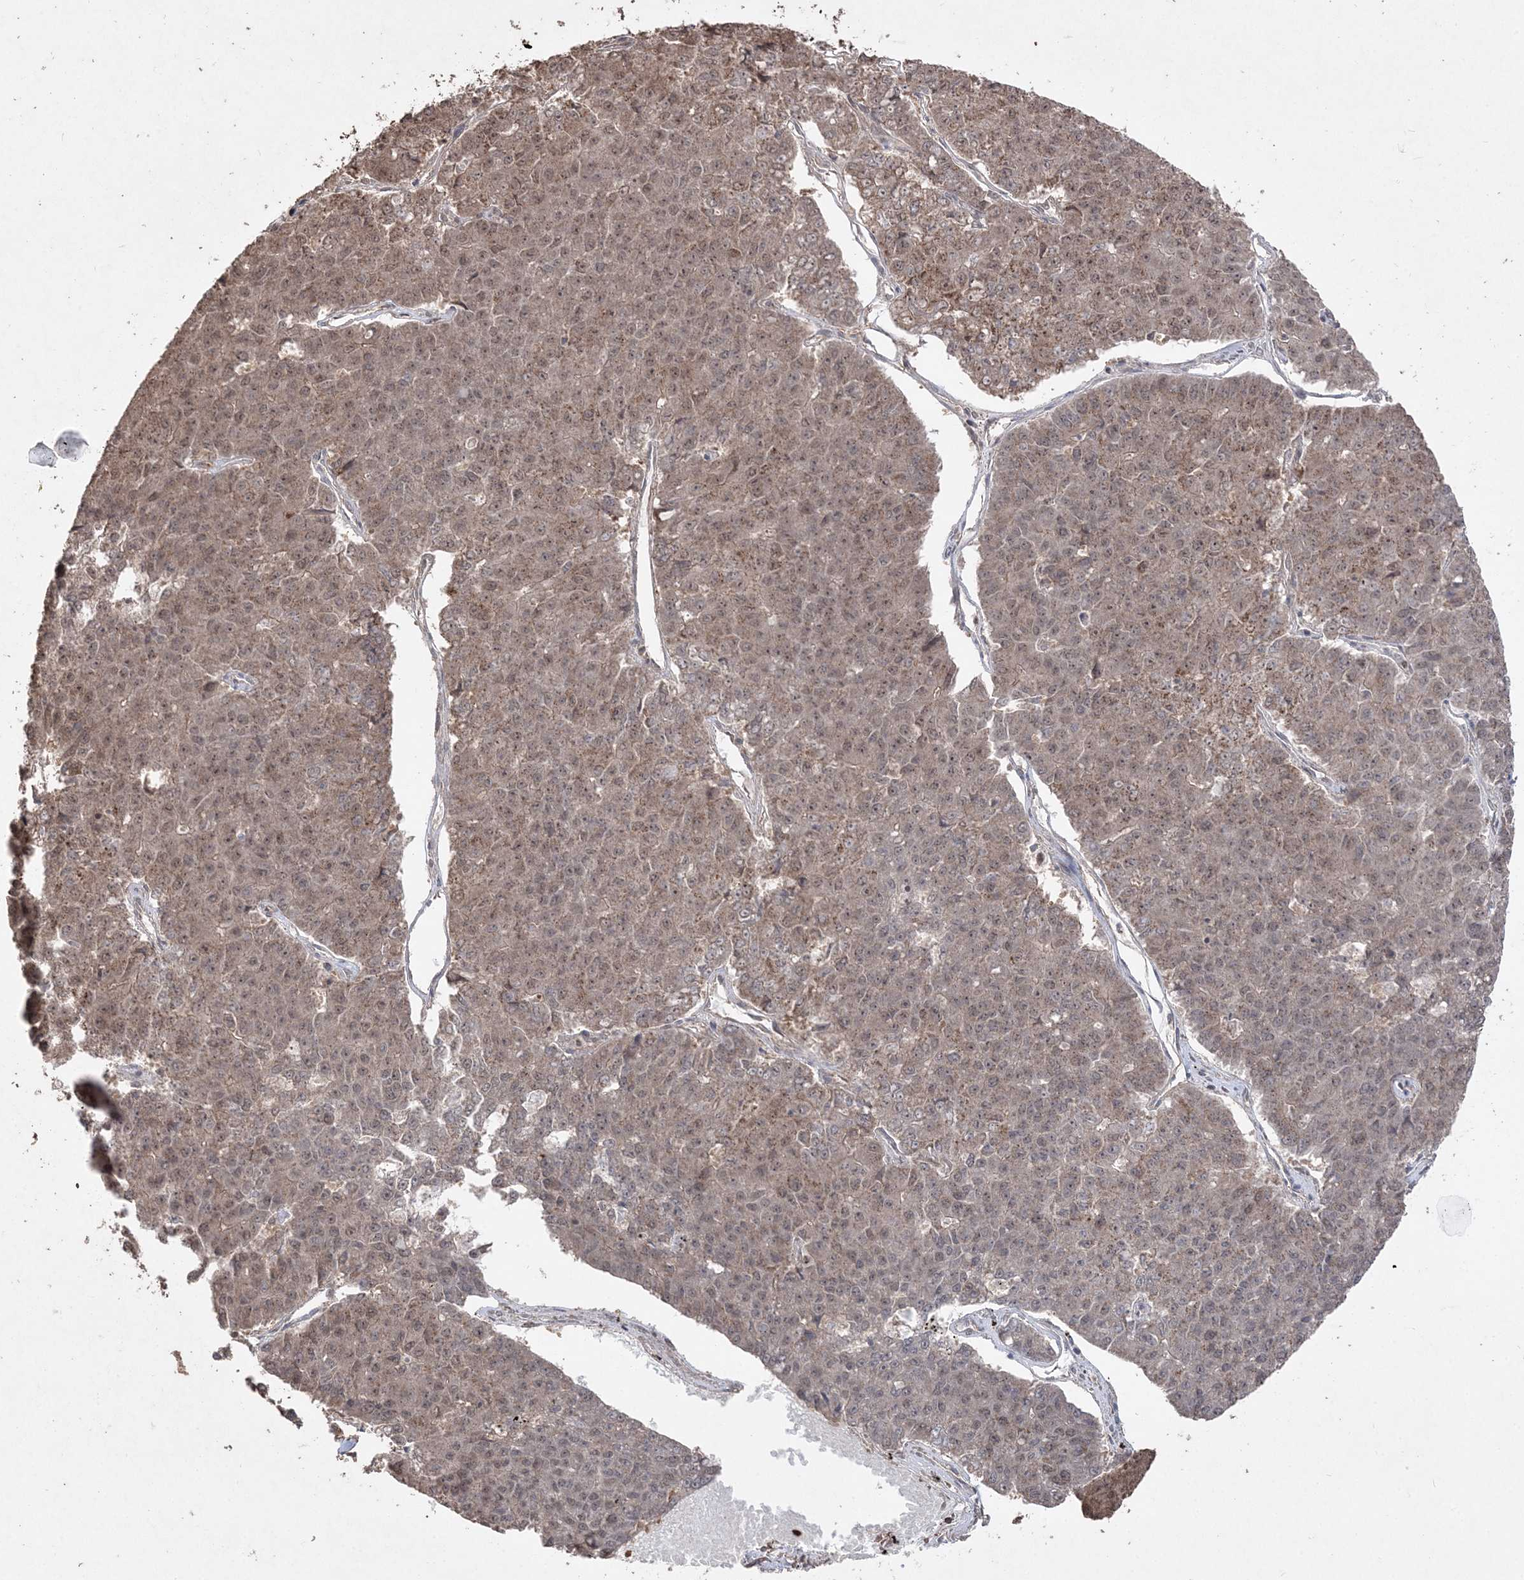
{"staining": {"intensity": "weak", "quantity": ">75%", "location": "nuclear"}, "tissue": "pancreatic cancer", "cell_type": "Tumor cells", "image_type": "cancer", "snomed": [{"axis": "morphology", "description": "Adenocarcinoma, NOS"}, {"axis": "topography", "description": "Pancreas"}], "caption": "Immunohistochemistry (IHC) (DAB) staining of pancreatic cancer (adenocarcinoma) reveals weak nuclear protein staining in about >75% of tumor cells. (DAB IHC, brown staining for protein, blue staining for nuclei).", "gene": "EHHADH", "patient": {"sex": "male", "age": 50}}